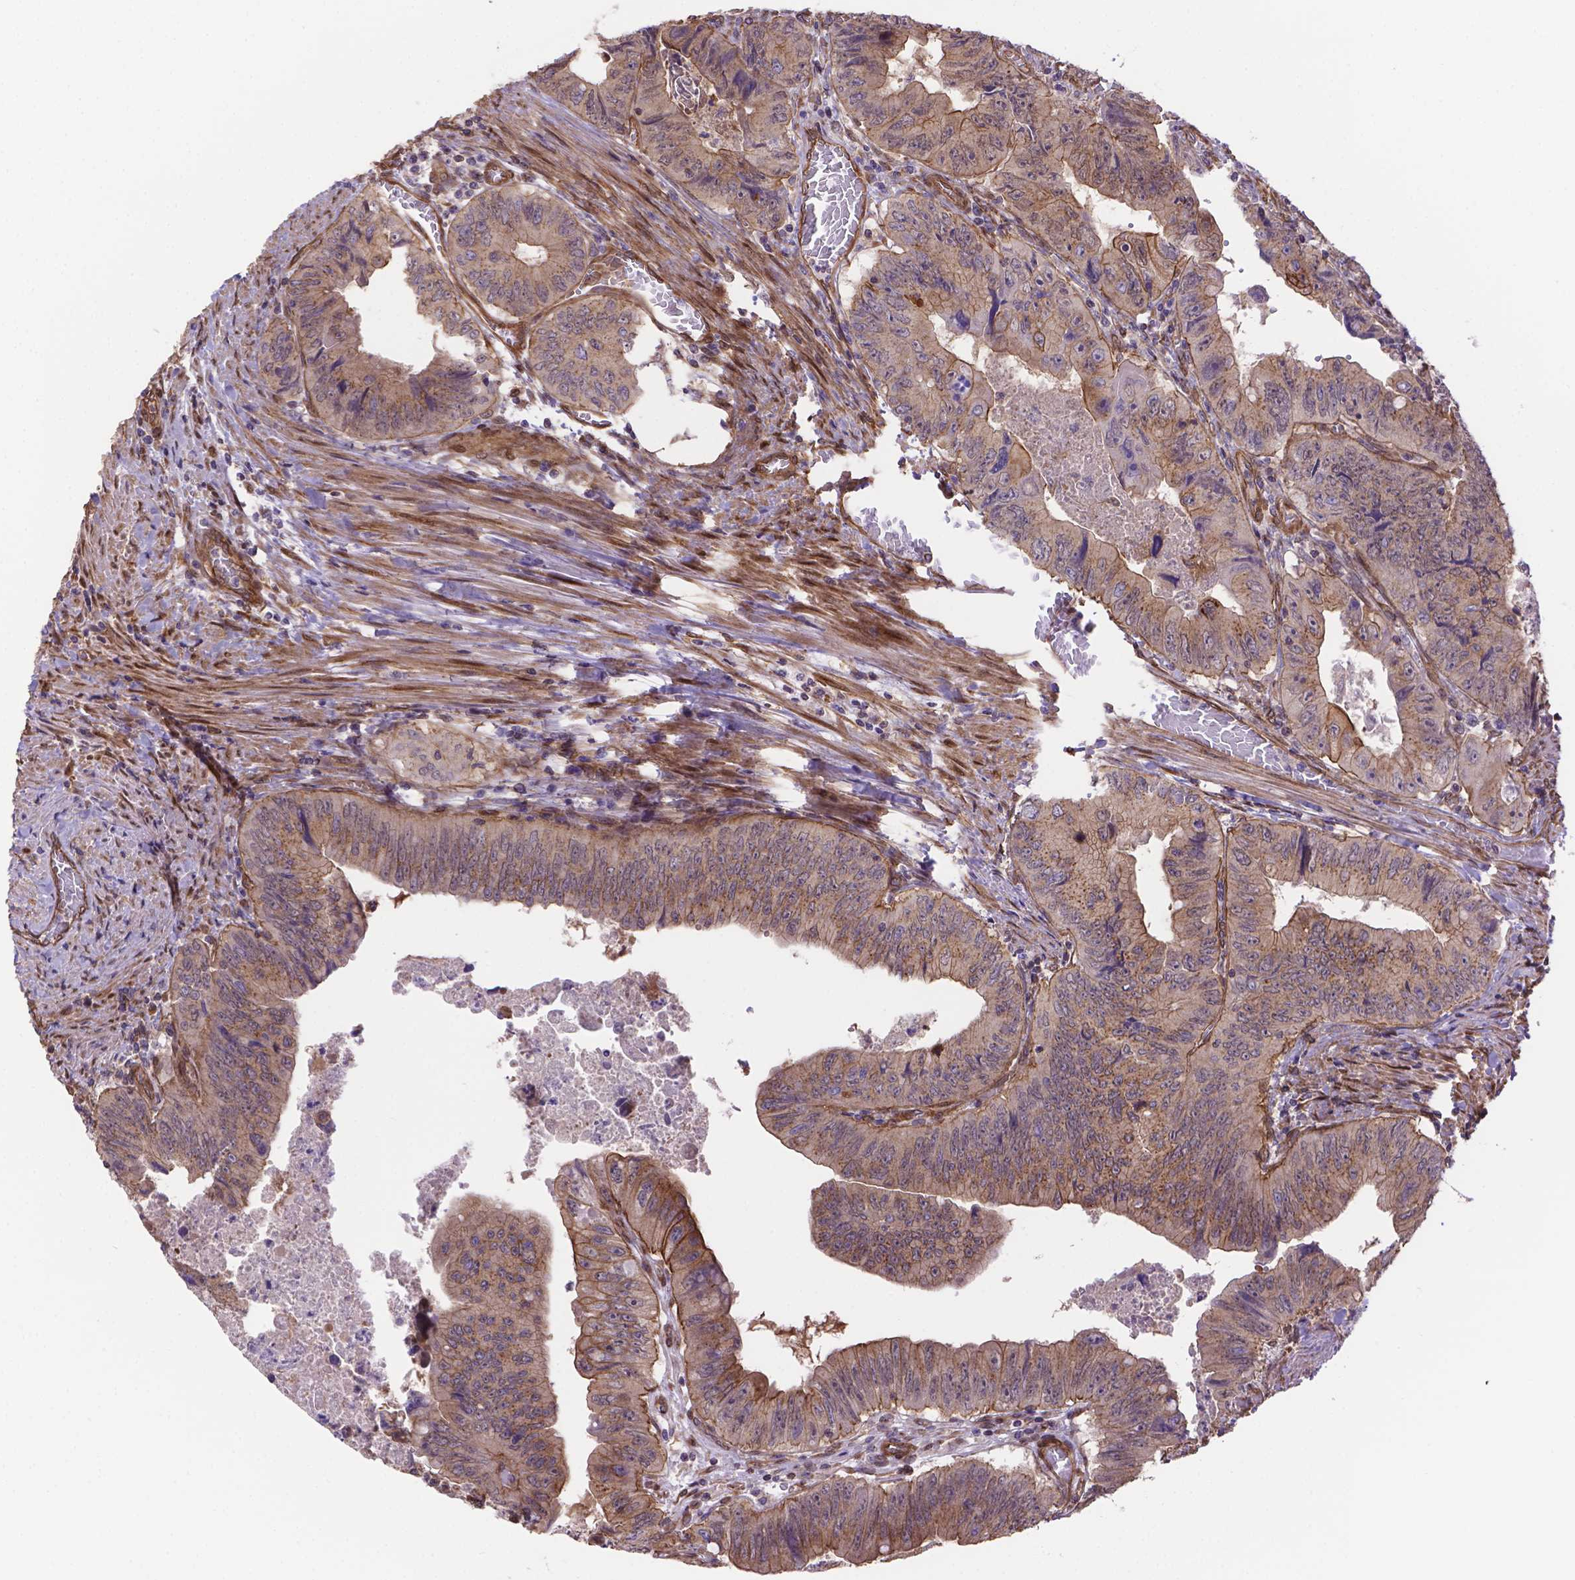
{"staining": {"intensity": "weak", "quantity": ">75%", "location": "cytoplasmic/membranous"}, "tissue": "colorectal cancer", "cell_type": "Tumor cells", "image_type": "cancer", "snomed": [{"axis": "morphology", "description": "Adenocarcinoma, NOS"}, {"axis": "topography", "description": "Colon"}], "caption": "An immunohistochemistry (IHC) image of neoplastic tissue is shown. Protein staining in brown labels weak cytoplasmic/membranous positivity in adenocarcinoma (colorectal) within tumor cells.", "gene": "YAP1", "patient": {"sex": "female", "age": 84}}